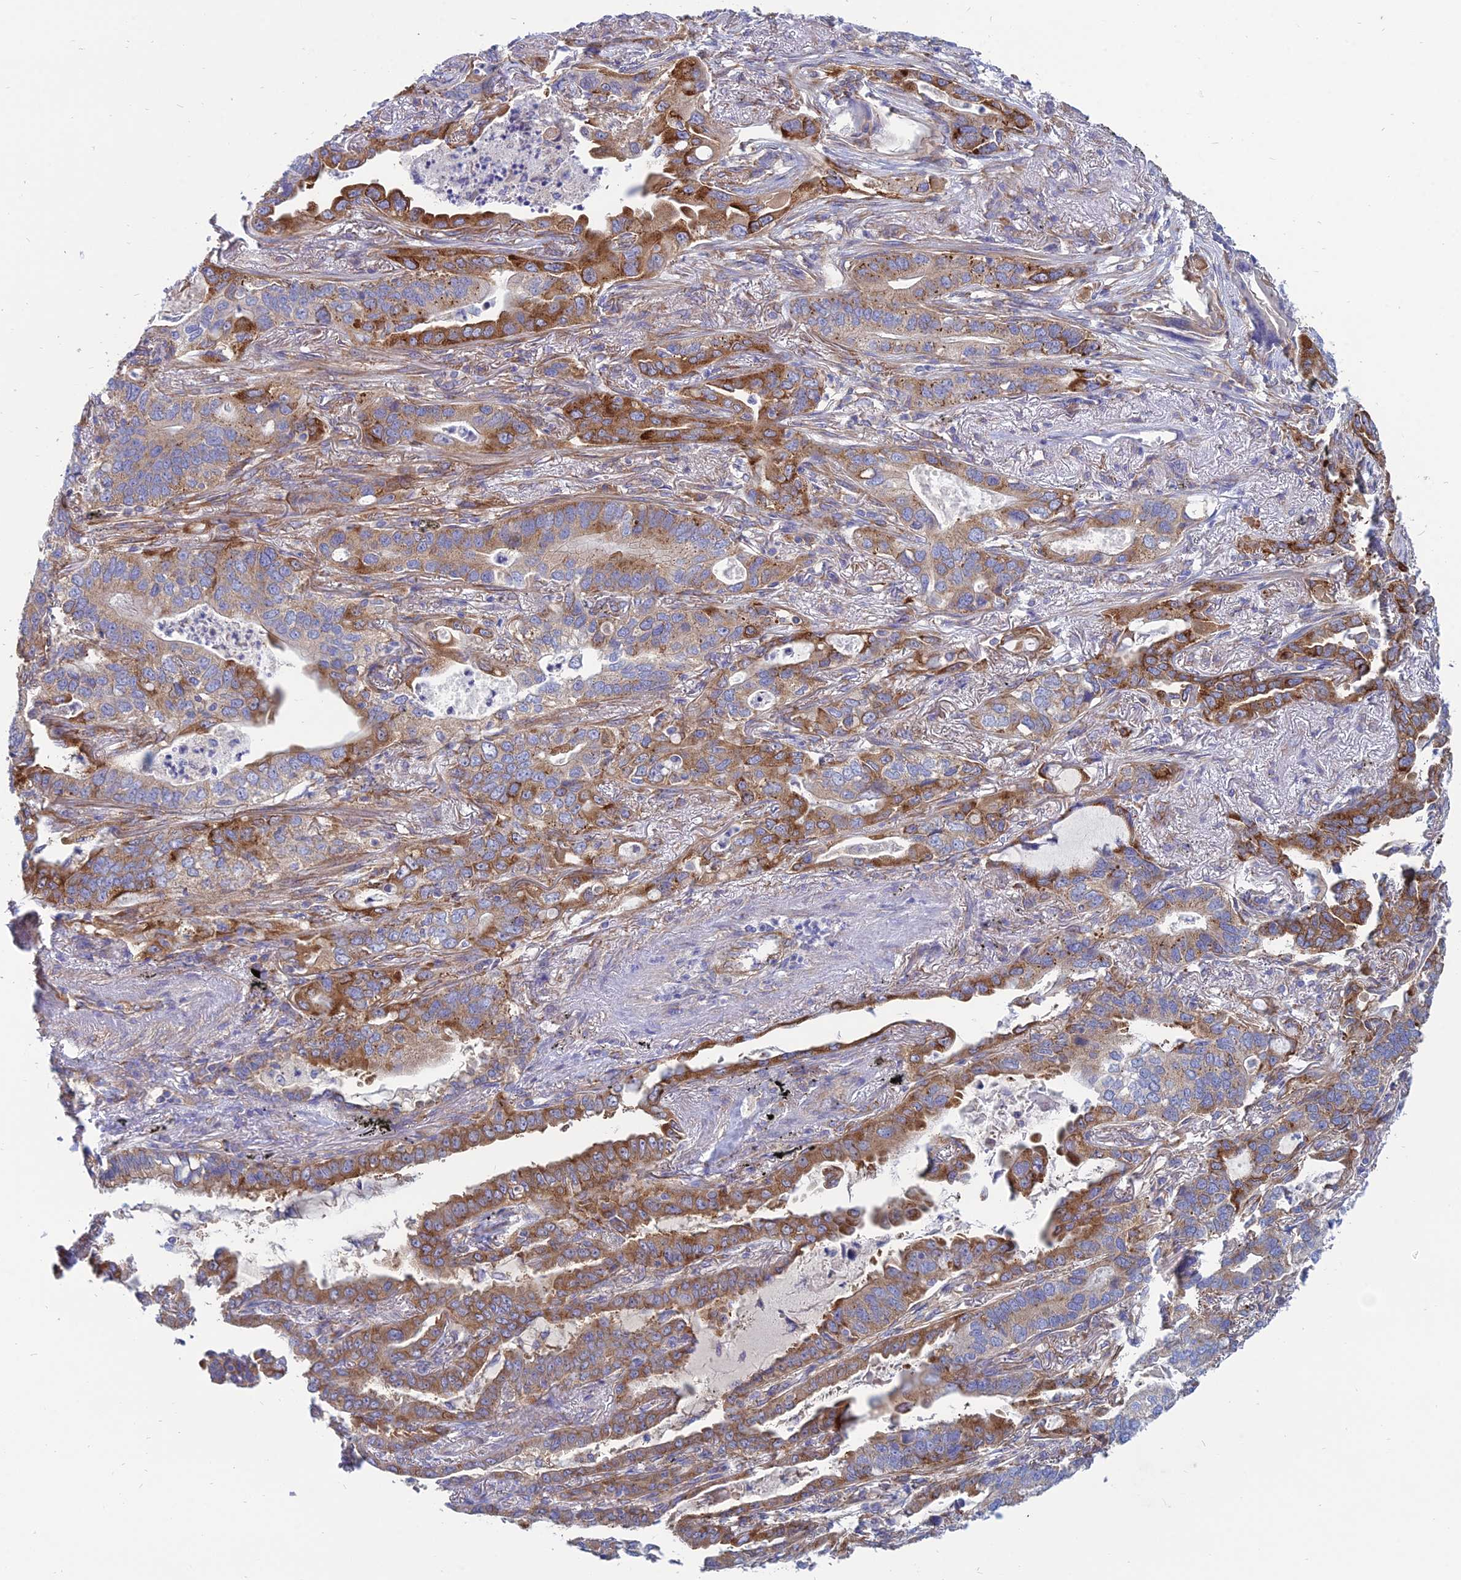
{"staining": {"intensity": "strong", "quantity": "25%-75%", "location": "cytoplasmic/membranous"}, "tissue": "lung cancer", "cell_type": "Tumor cells", "image_type": "cancer", "snomed": [{"axis": "morphology", "description": "Adenocarcinoma, NOS"}, {"axis": "topography", "description": "Lung"}], "caption": "The histopathology image exhibits a brown stain indicating the presence of a protein in the cytoplasmic/membranous of tumor cells in lung cancer (adenocarcinoma).", "gene": "TXLNA", "patient": {"sex": "male", "age": 67}}